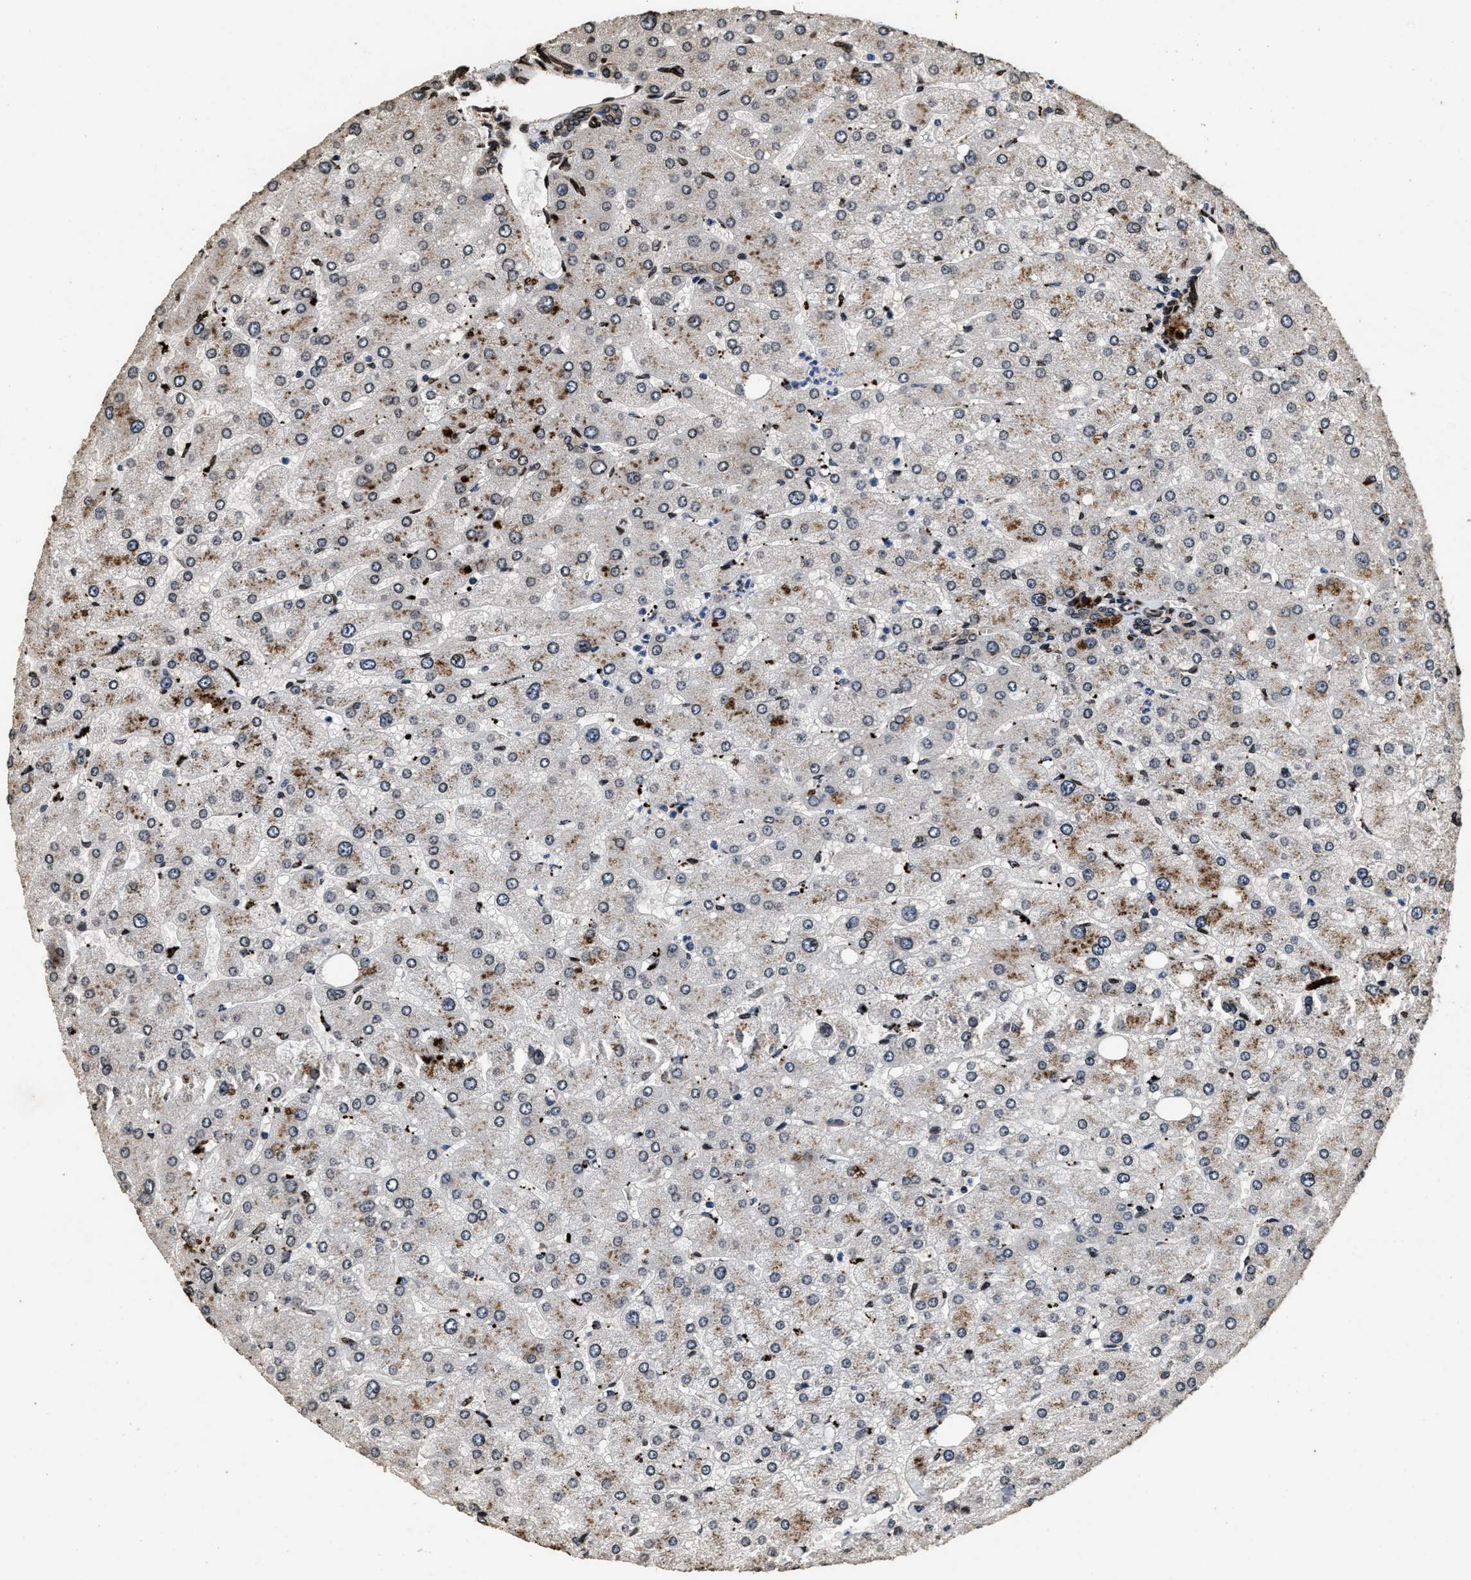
{"staining": {"intensity": "negative", "quantity": "none", "location": "none"}, "tissue": "liver", "cell_type": "Cholangiocytes", "image_type": "normal", "snomed": [{"axis": "morphology", "description": "Normal tissue, NOS"}, {"axis": "topography", "description": "Liver"}], "caption": "Immunohistochemistry of unremarkable liver exhibits no positivity in cholangiocytes.", "gene": "ACCS", "patient": {"sex": "male", "age": 55}}